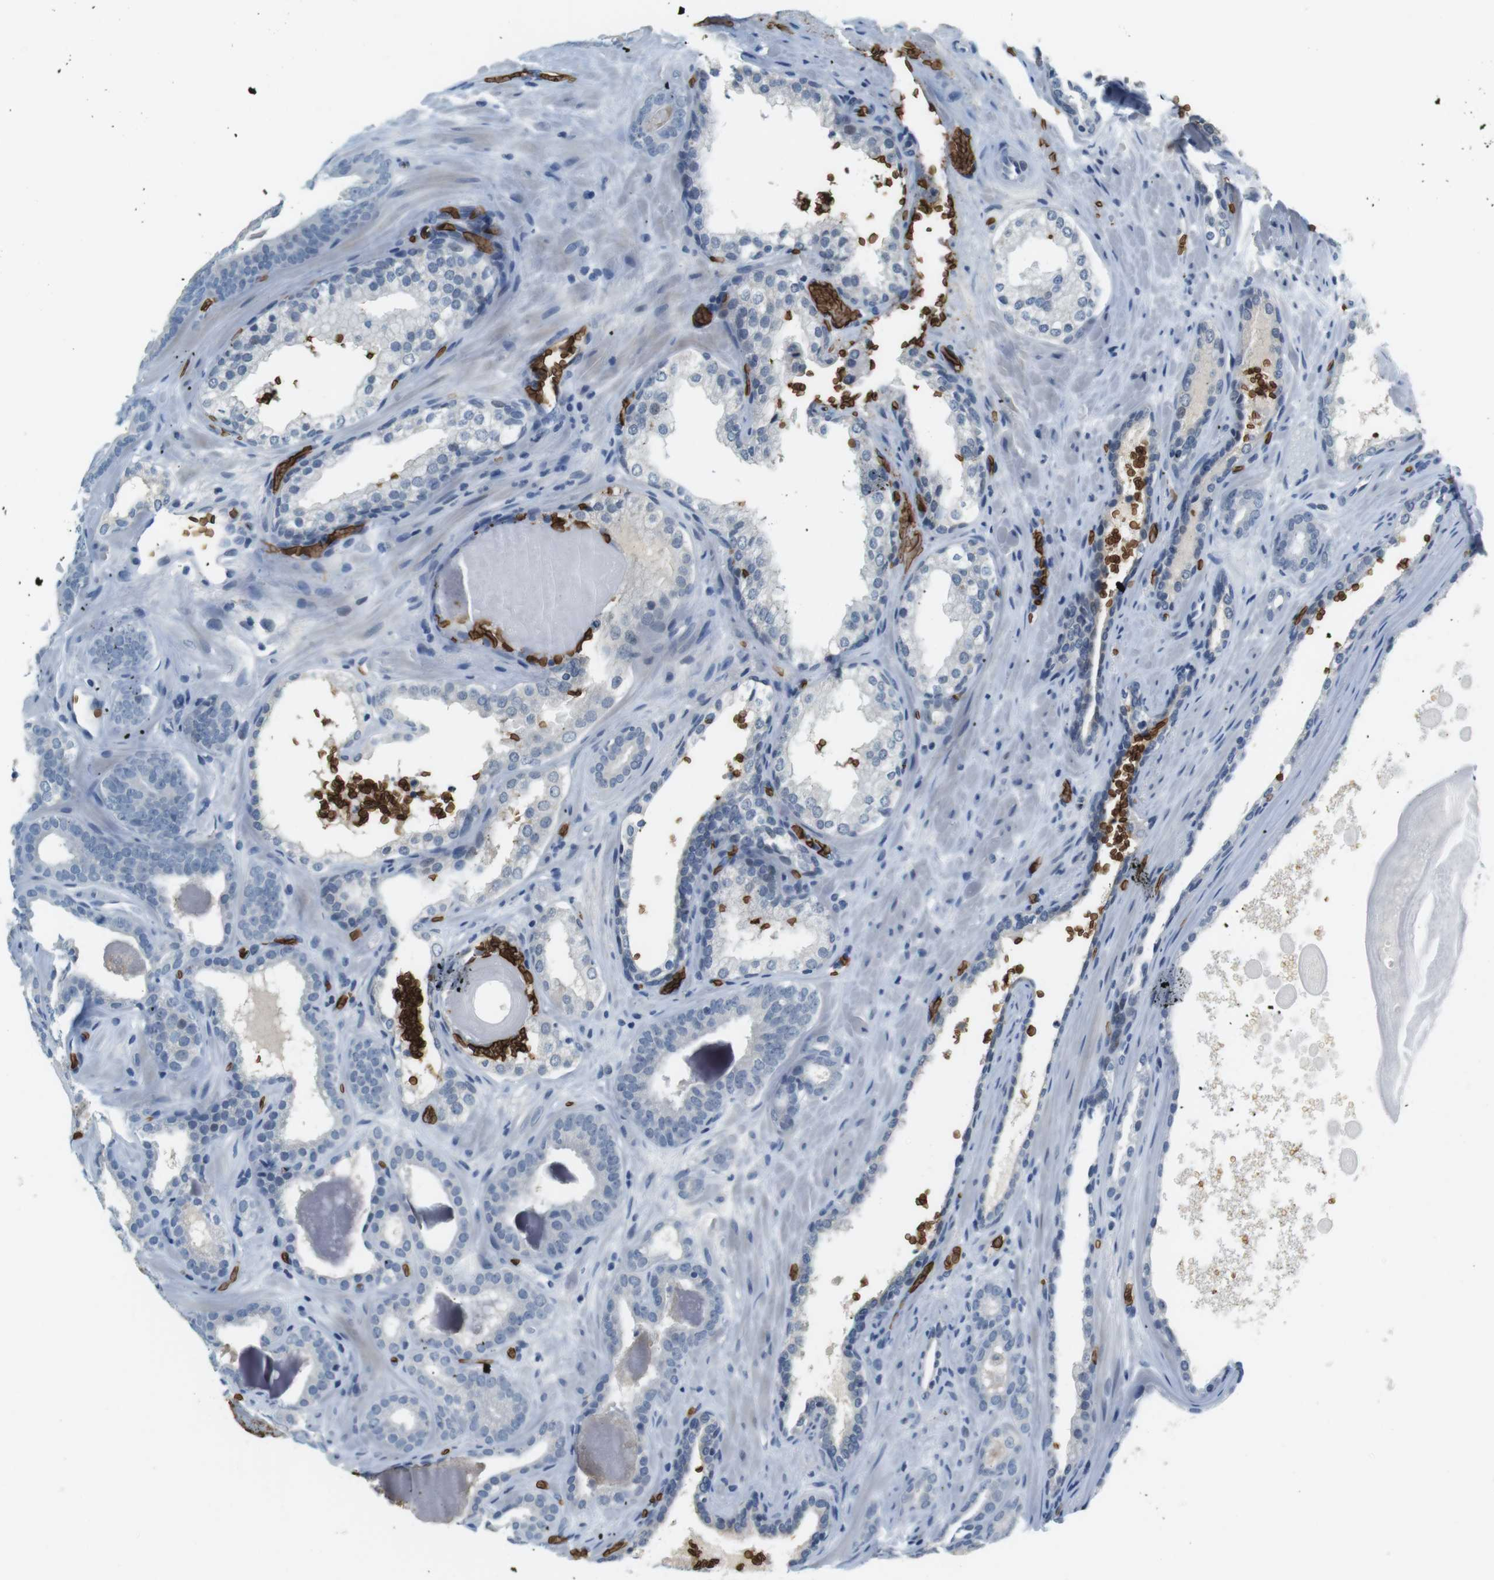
{"staining": {"intensity": "negative", "quantity": "none", "location": "none"}, "tissue": "prostate cancer", "cell_type": "Tumor cells", "image_type": "cancer", "snomed": [{"axis": "morphology", "description": "Adenocarcinoma, High grade"}, {"axis": "topography", "description": "Prostate"}], "caption": "An immunohistochemistry micrograph of adenocarcinoma (high-grade) (prostate) is shown. There is no staining in tumor cells of adenocarcinoma (high-grade) (prostate).", "gene": "SLC4A1", "patient": {"sex": "male", "age": 60}}